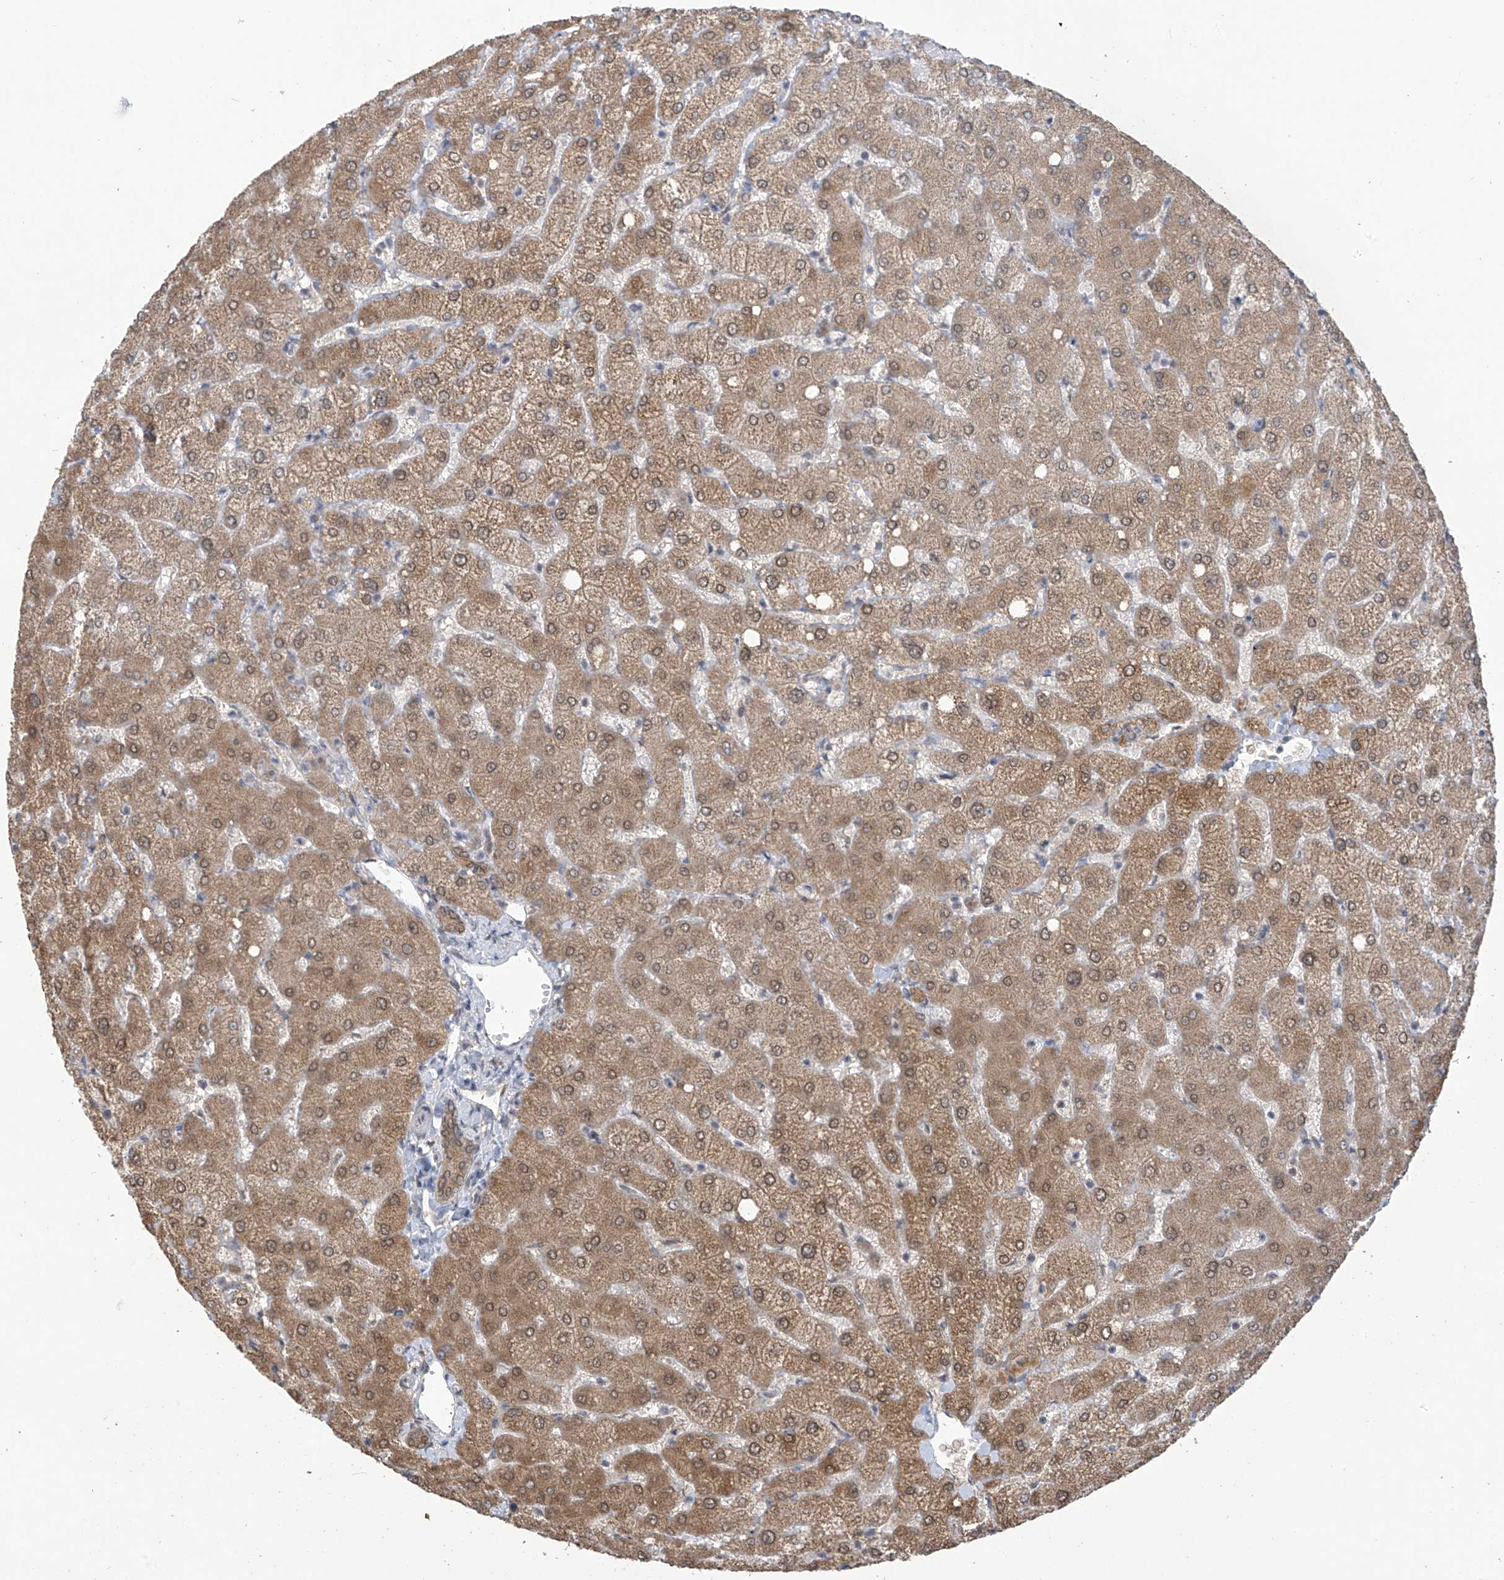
{"staining": {"intensity": "moderate", "quantity": ">75%", "location": "cytoplasmic/membranous,nuclear"}, "tissue": "liver", "cell_type": "Cholangiocytes", "image_type": "normal", "snomed": [{"axis": "morphology", "description": "Normal tissue, NOS"}, {"axis": "topography", "description": "Liver"}], "caption": "Approximately >75% of cholangiocytes in normal liver reveal moderate cytoplasmic/membranous,nuclear protein staining as visualized by brown immunohistochemical staining.", "gene": "KIAA1522", "patient": {"sex": "female", "age": 54}}